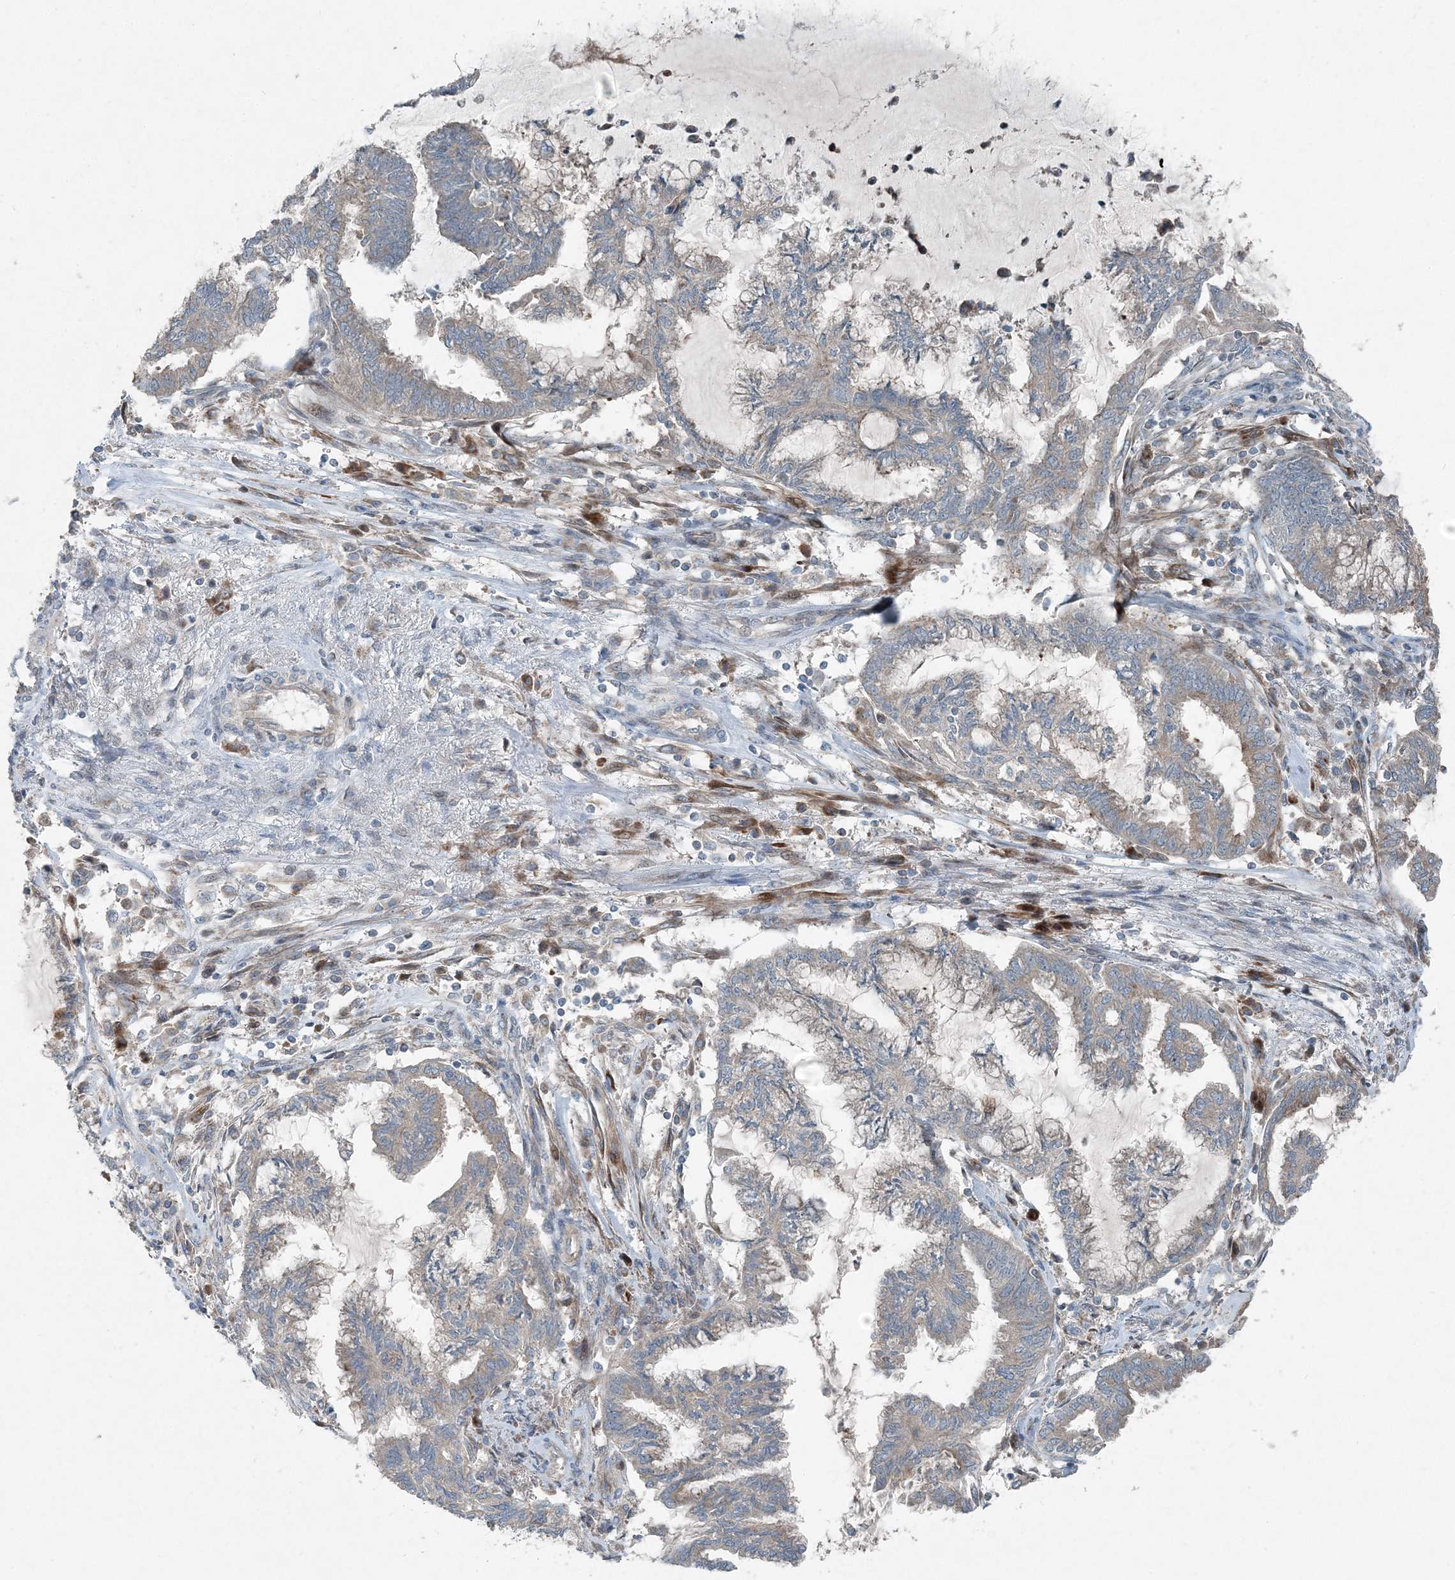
{"staining": {"intensity": "weak", "quantity": "<25%", "location": "cytoplasmic/membranous"}, "tissue": "endometrial cancer", "cell_type": "Tumor cells", "image_type": "cancer", "snomed": [{"axis": "morphology", "description": "Adenocarcinoma, NOS"}, {"axis": "topography", "description": "Endometrium"}], "caption": "Immunohistochemistry (IHC) of human endometrial adenocarcinoma reveals no expression in tumor cells. (Stains: DAB immunohistochemistry with hematoxylin counter stain, Microscopy: brightfield microscopy at high magnification).", "gene": "INTU", "patient": {"sex": "female", "age": 86}}